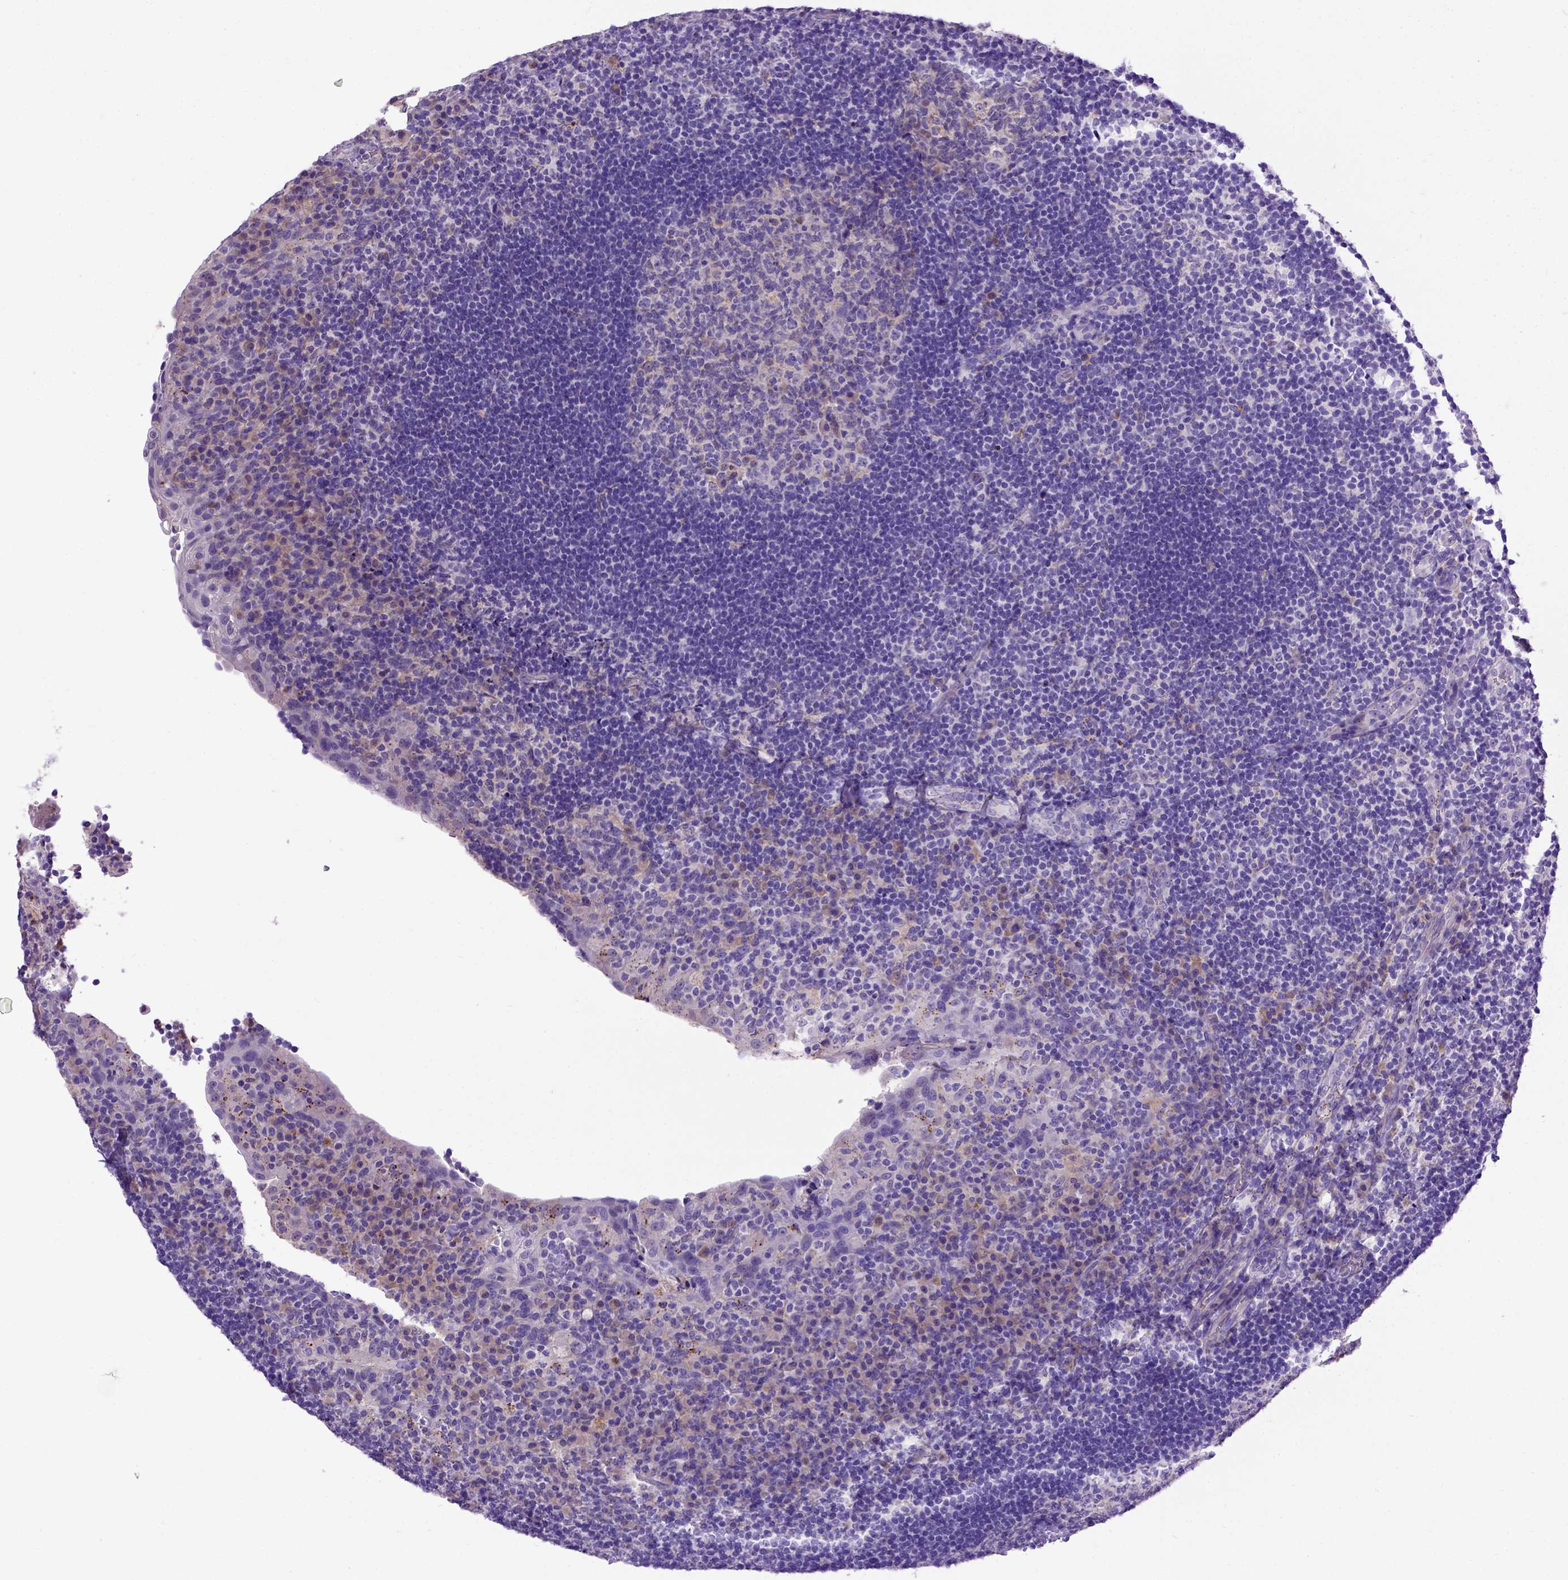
{"staining": {"intensity": "weak", "quantity": "<25%", "location": "cytoplasmic/membranous"}, "tissue": "tonsil", "cell_type": "Germinal center cells", "image_type": "normal", "snomed": [{"axis": "morphology", "description": "Normal tissue, NOS"}, {"axis": "topography", "description": "Tonsil"}], "caption": "There is no significant positivity in germinal center cells of tonsil. (DAB (3,3'-diaminobenzidine) IHC, high magnification).", "gene": "ADAM12", "patient": {"sex": "male", "age": 17}}